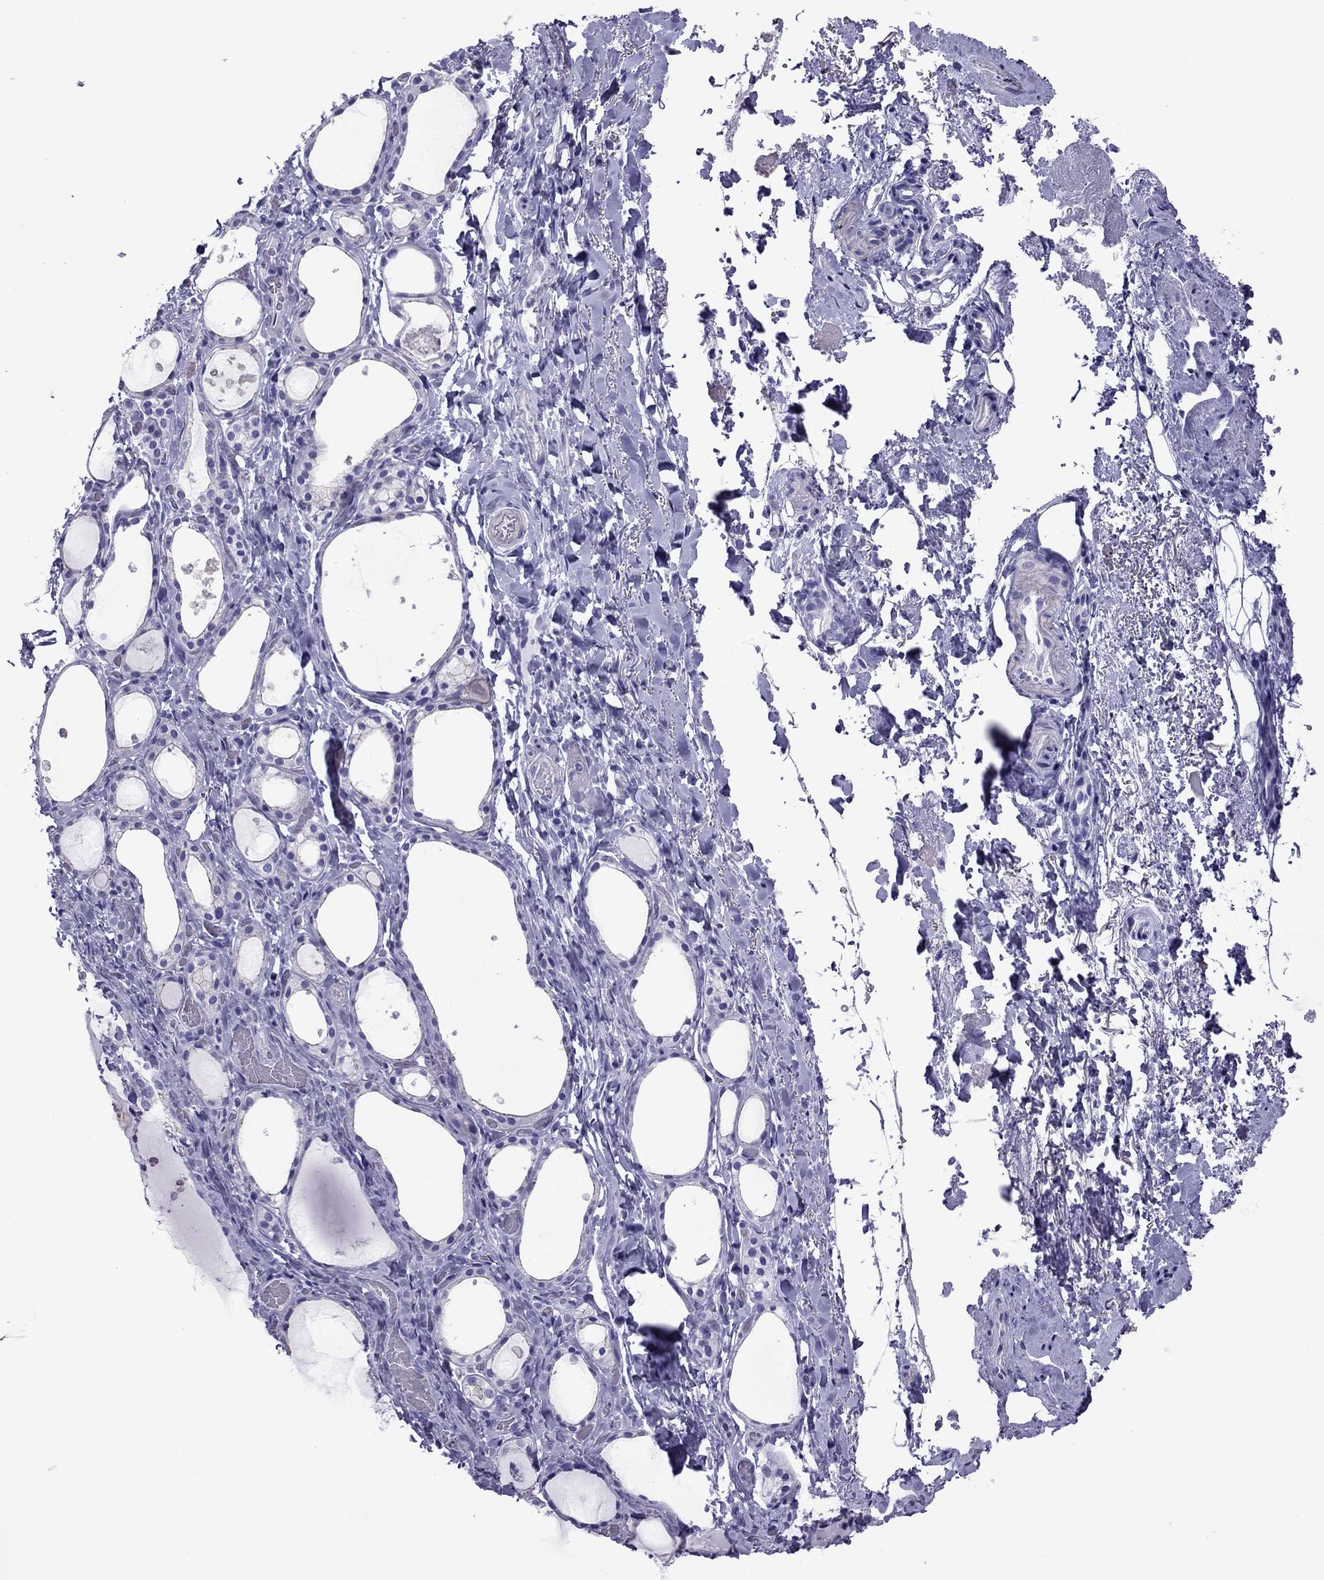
{"staining": {"intensity": "negative", "quantity": "none", "location": "none"}, "tissue": "thyroid gland", "cell_type": "Glandular cells", "image_type": "normal", "snomed": [{"axis": "morphology", "description": "Normal tissue, NOS"}, {"axis": "topography", "description": "Thyroid gland"}], "caption": "This is an immunohistochemistry (IHC) histopathology image of normal thyroid gland. There is no expression in glandular cells.", "gene": "MYL11", "patient": {"sex": "male", "age": 68}}